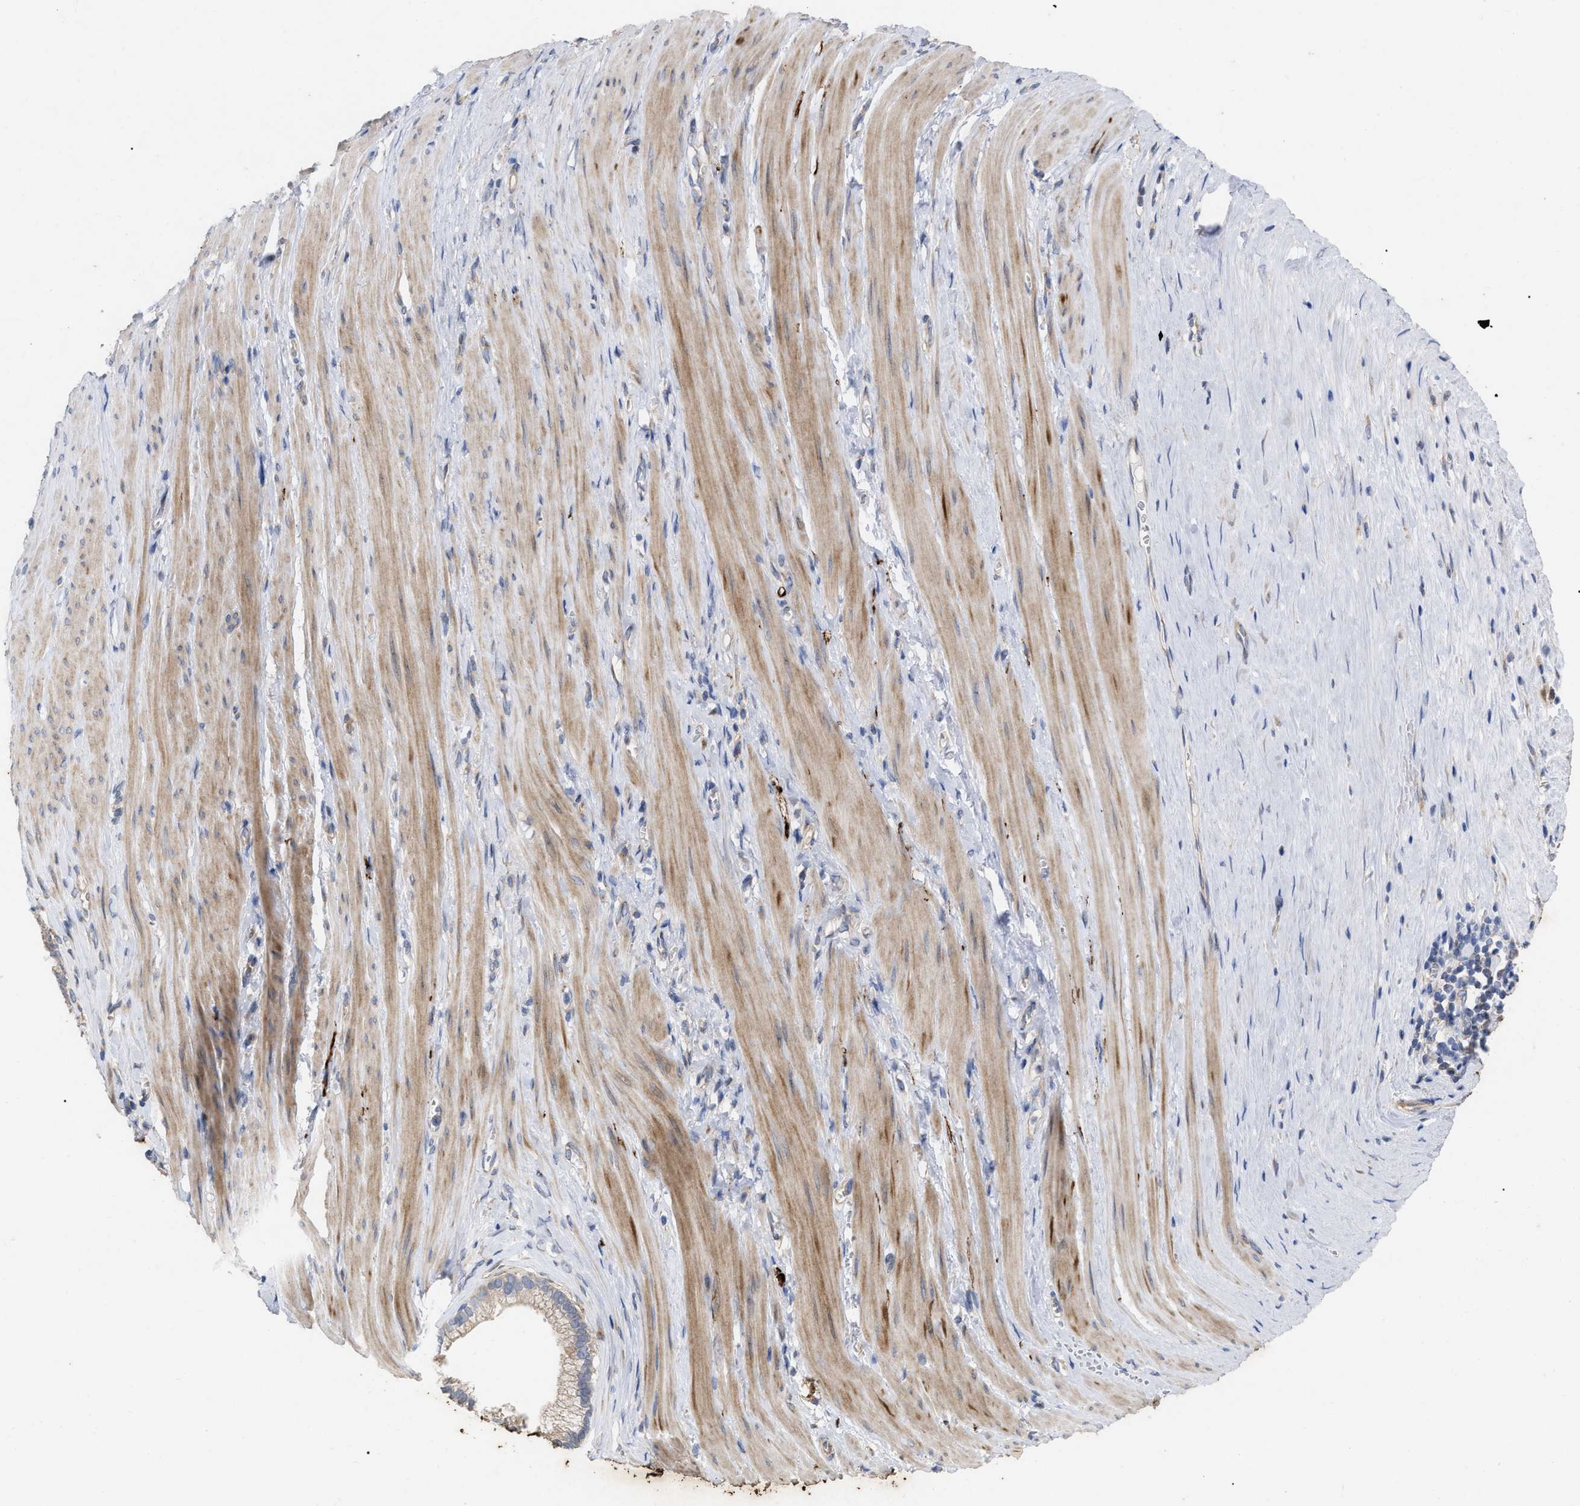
{"staining": {"intensity": "weak", "quantity": ">75%", "location": "cytoplasmic/membranous"}, "tissue": "pancreatic cancer", "cell_type": "Tumor cells", "image_type": "cancer", "snomed": [{"axis": "morphology", "description": "Adenocarcinoma, NOS"}, {"axis": "topography", "description": "Pancreas"}], "caption": "Pancreatic cancer (adenocarcinoma) stained for a protein (brown) displays weak cytoplasmic/membranous positive positivity in about >75% of tumor cells.", "gene": "VIP", "patient": {"sex": "male", "age": 69}}